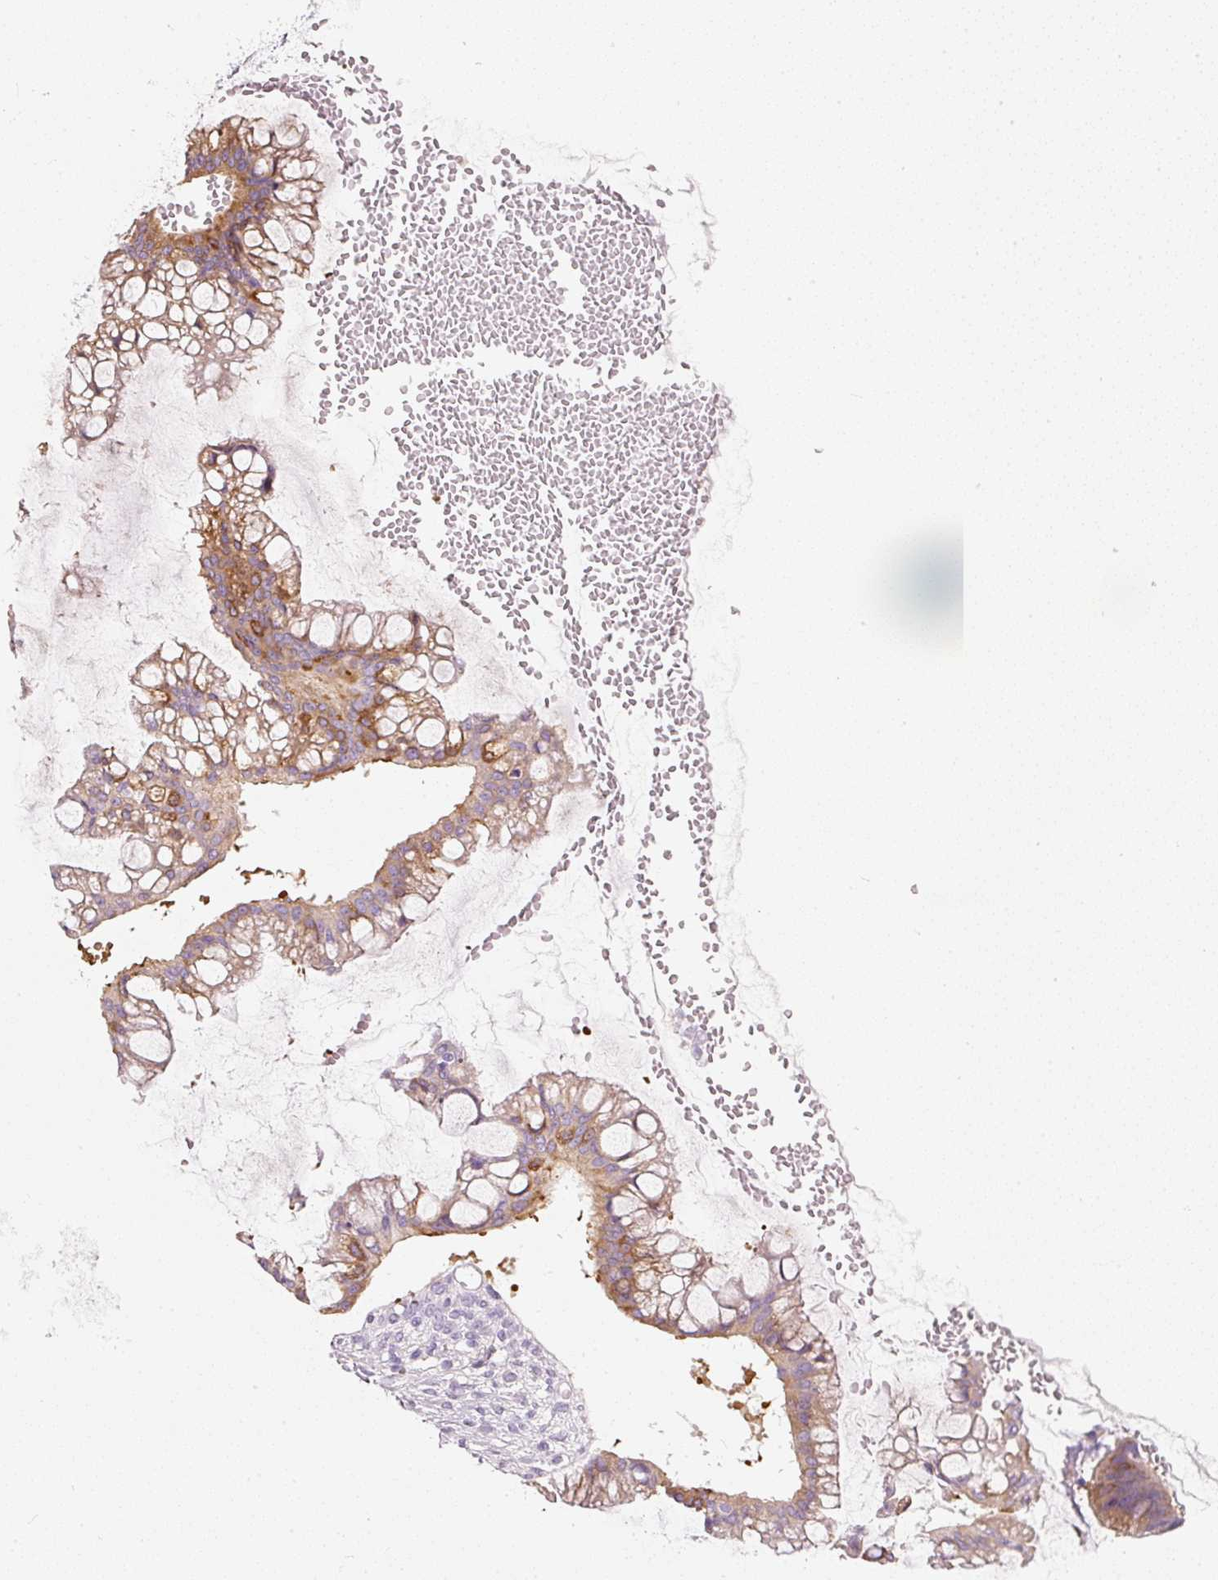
{"staining": {"intensity": "moderate", "quantity": ">75%", "location": "cytoplasmic/membranous"}, "tissue": "ovarian cancer", "cell_type": "Tumor cells", "image_type": "cancer", "snomed": [{"axis": "morphology", "description": "Cystadenocarcinoma, mucinous, NOS"}, {"axis": "topography", "description": "Ovary"}], "caption": "IHC micrograph of neoplastic tissue: ovarian cancer stained using immunohistochemistry exhibits medium levels of moderate protein expression localized specifically in the cytoplasmic/membranous of tumor cells, appearing as a cytoplasmic/membranous brown color.", "gene": "PDXDC1", "patient": {"sex": "female", "age": 73}}